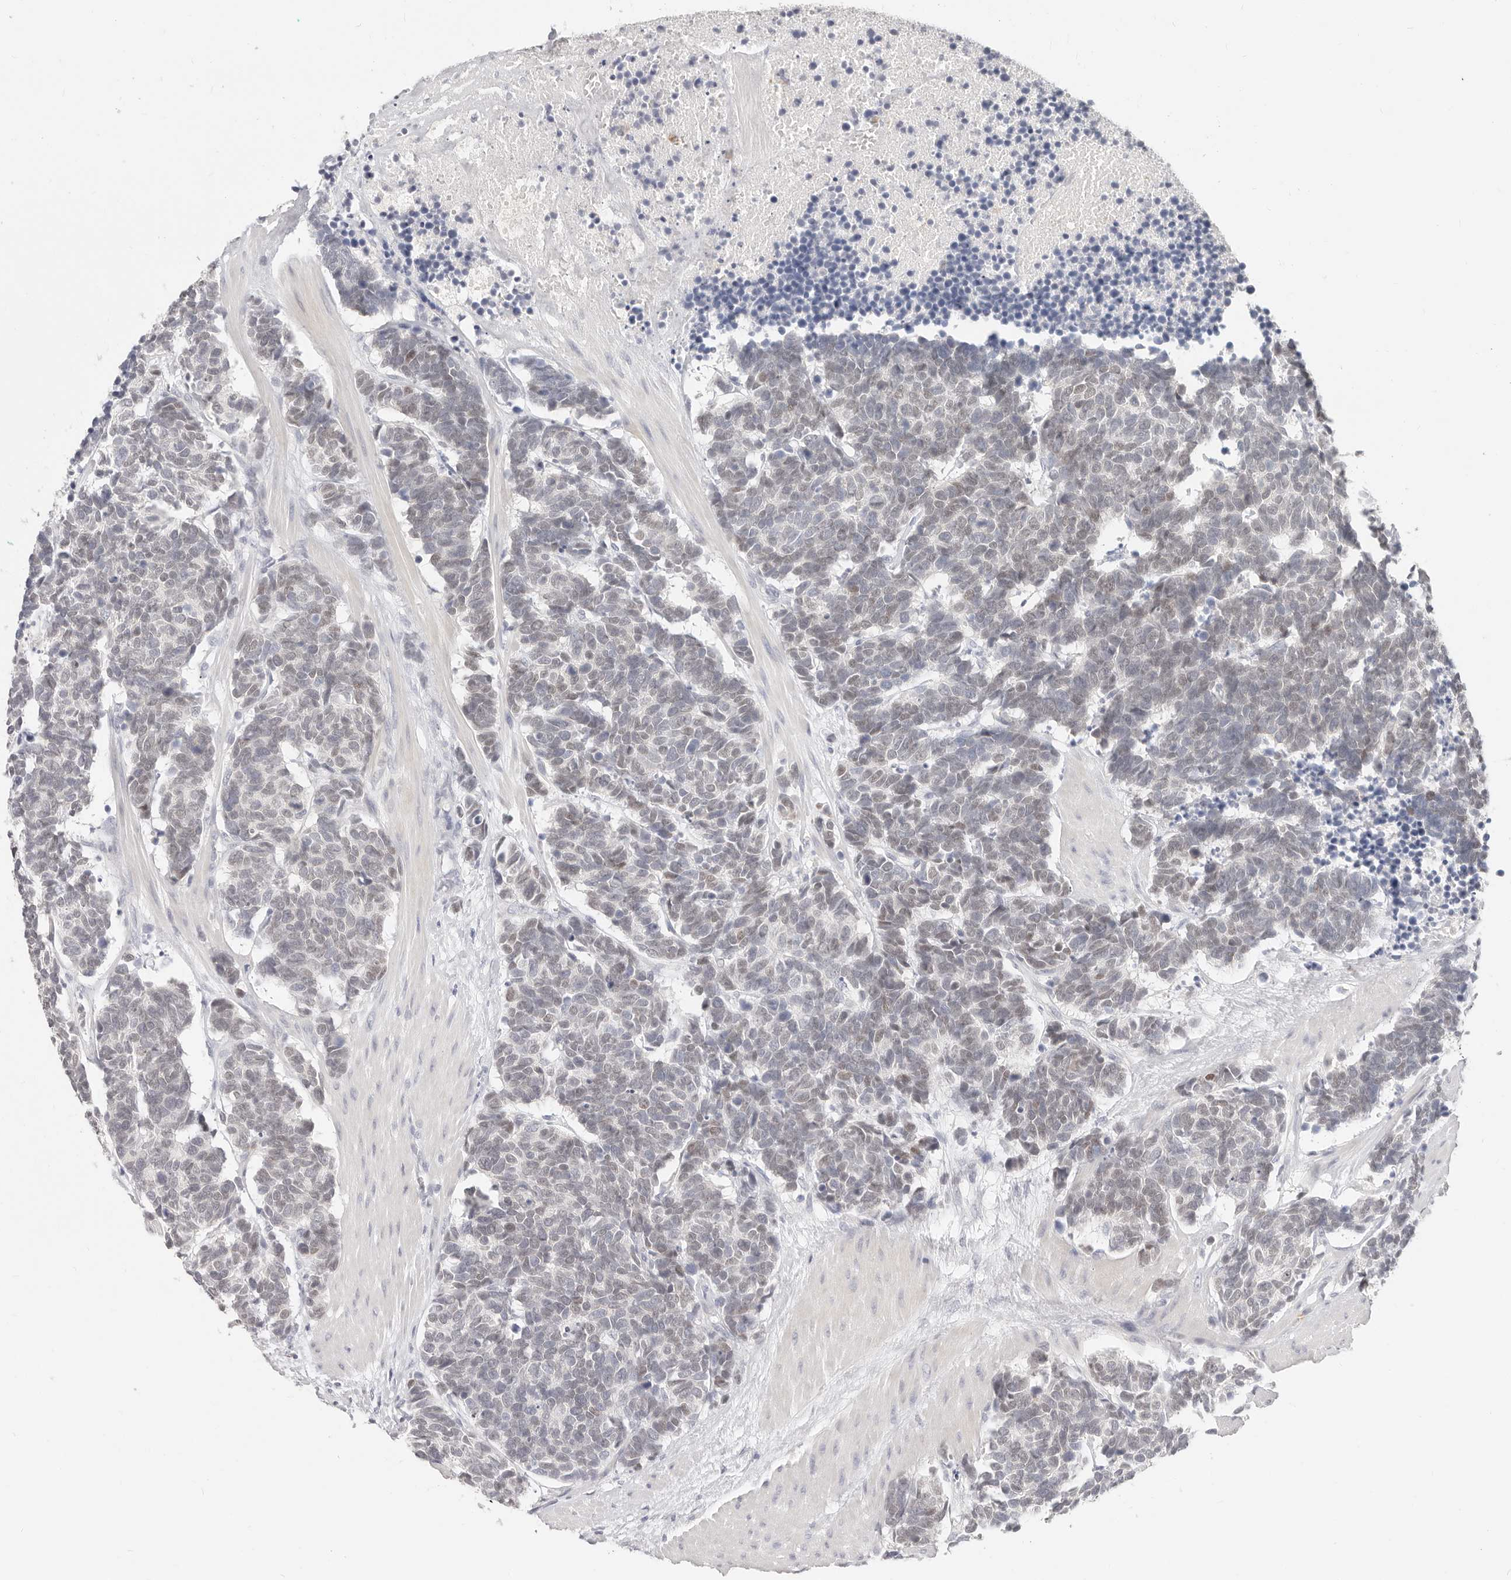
{"staining": {"intensity": "weak", "quantity": "<25%", "location": "nuclear"}, "tissue": "carcinoid", "cell_type": "Tumor cells", "image_type": "cancer", "snomed": [{"axis": "morphology", "description": "Carcinoma, NOS"}, {"axis": "morphology", "description": "Carcinoid, malignant, NOS"}, {"axis": "topography", "description": "Urinary bladder"}], "caption": "A photomicrograph of human carcinoid is negative for staining in tumor cells. (DAB immunohistochemistry (IHC) visualized using brightfield microscopy, high magnification).", "gene": "ASCL1", "patient": {"sex": "male", "age": 57}}